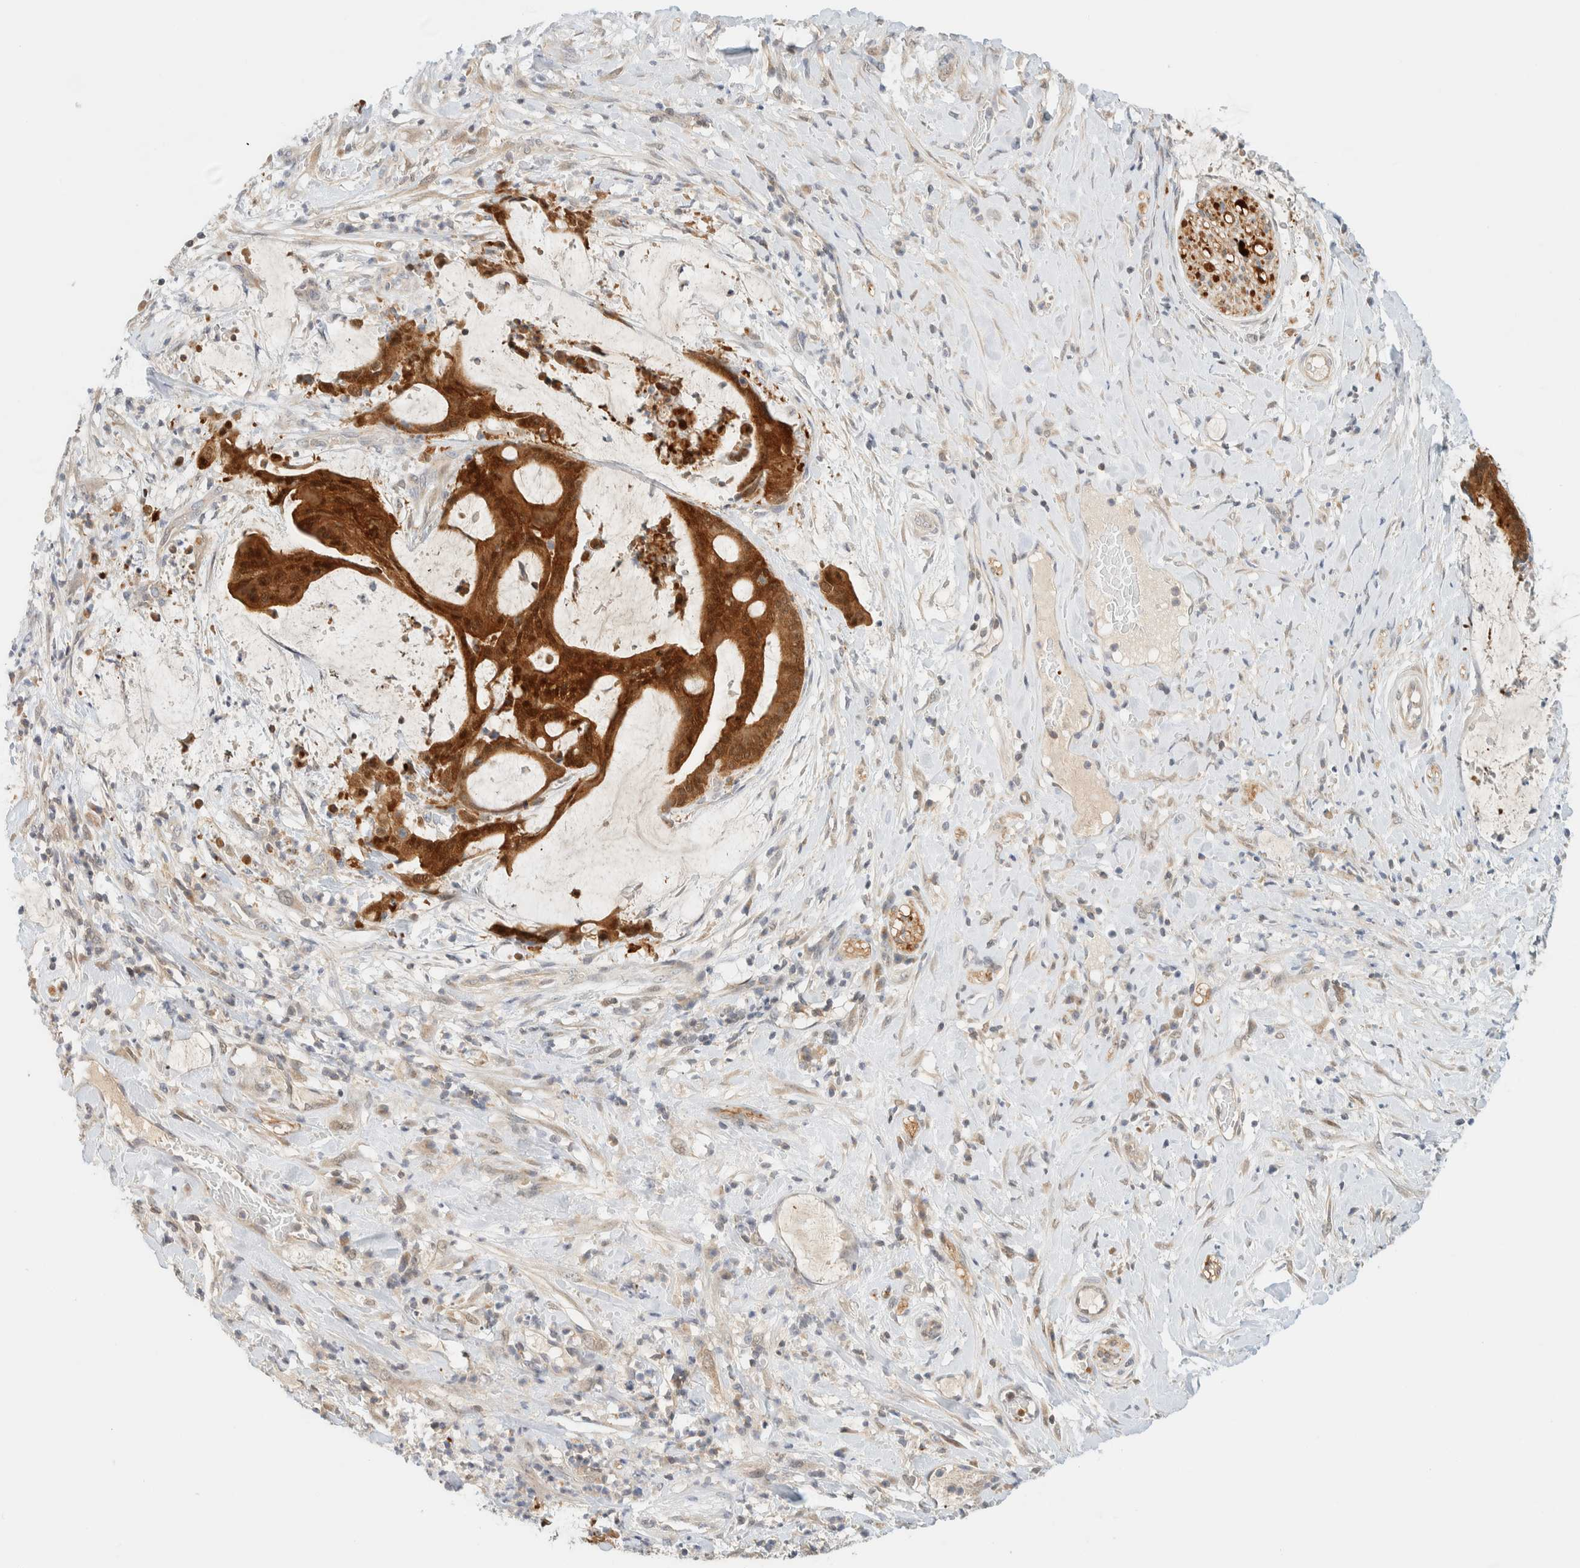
{"staining": {"intensity": "strong", "quantity": ">75%", "location": "cytoplasmic/membranous,nuclear"}, "tissue": "liver cancer", "cell_type": "Tumor cells", "image_type": "cancer", "snomed": [{"axis": "morphology", "description": "Normal tissue, NOS"}, {"axis": "morphology", "description": "Cholangiocarcinoma"}, {"axis": "topography", "description": "Liver"}, {"axis": "topography", "description": "Peripheral nerve tissue"}], "caption": "Protein staining of cholangiocarcinoma (liver) tissue displays strong cytoplasmic/membranous and nuclear positivity in about >75% of tumor cells. (Stains: DAB (3,3'-diaminobenzidine) in brown, nuclei in blue, Microscopy: brightfield microscopy at high magnification).", "gene": "PCYT2", "patient": {"sex": "female", "age": 73}}